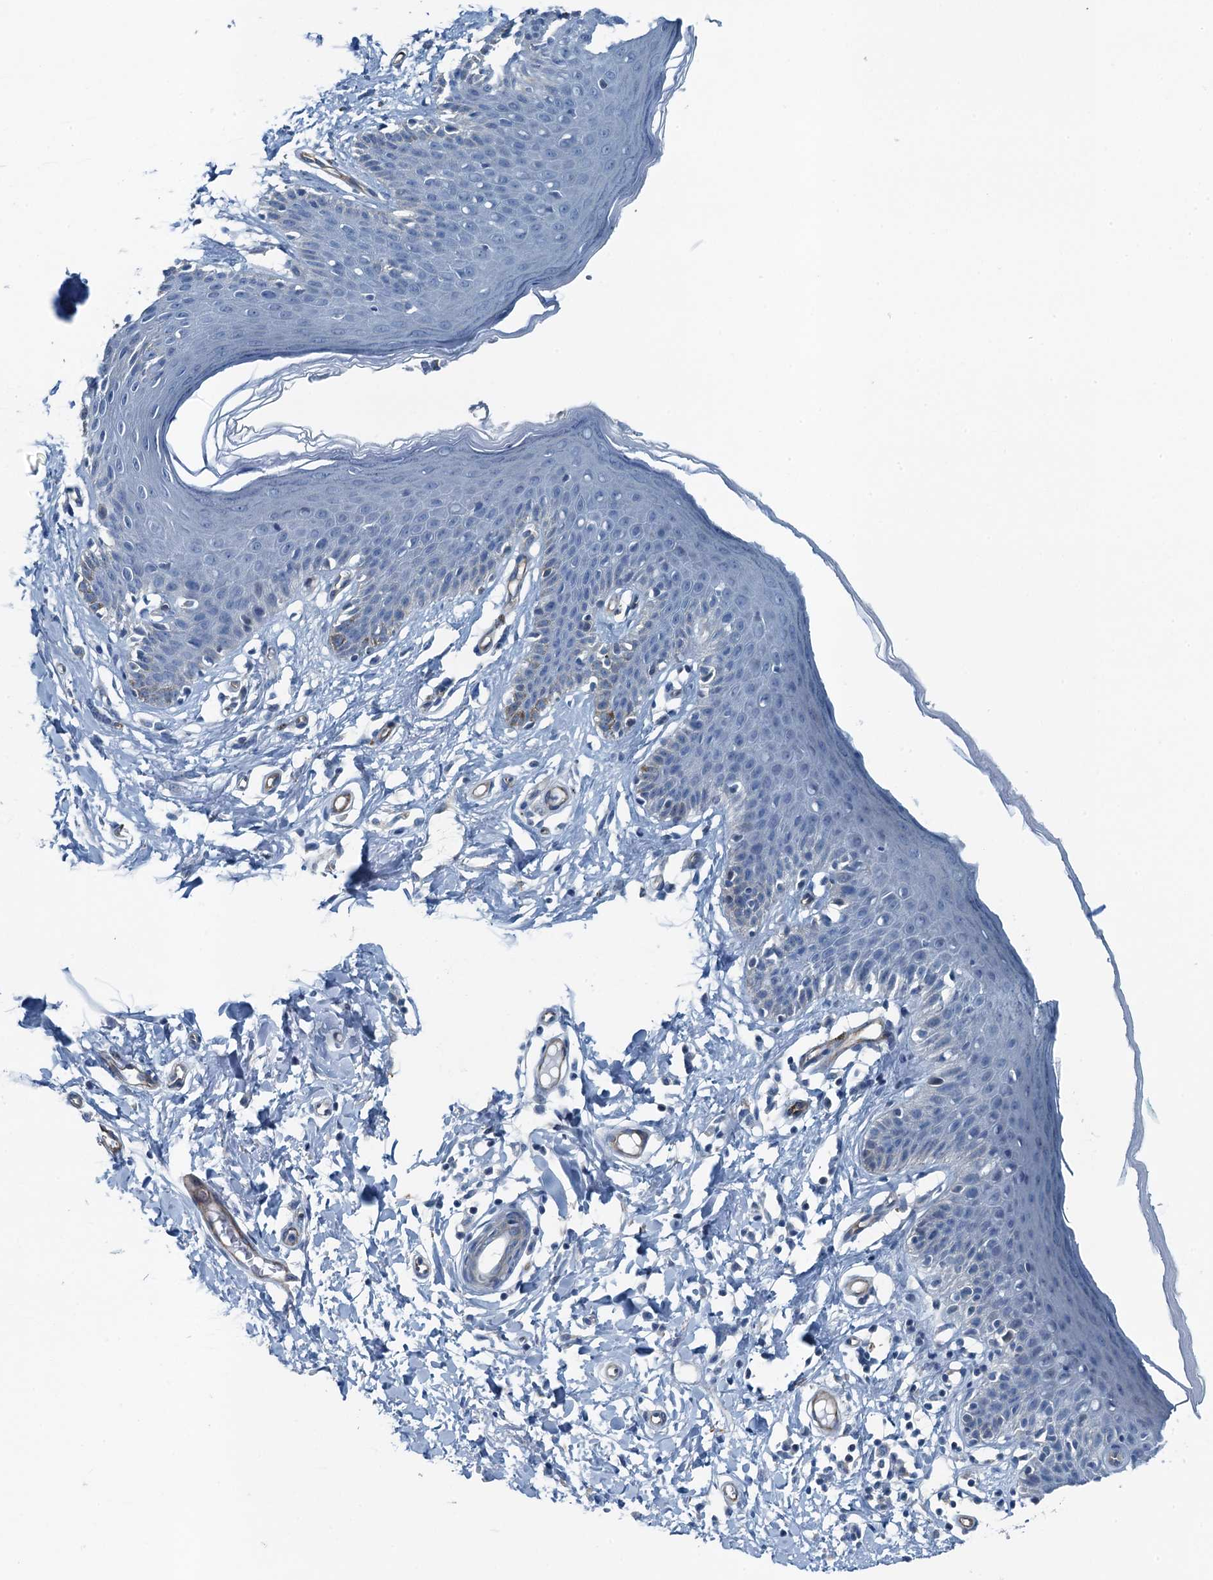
{"staining": {"intensity": "negative", "quantity": "none", "location": "none"}, "tissue": "skin", "cell_type": "Epidermal cells", "image_type": "normal", "snomed": [{"axis": "morphology", "description": "Normal tissue, NOS"}, {"axis": "topography", "description": "Vulva"}], "caption": "Skin was stained to show a protein in brown. There is no significant staining in epidermal cells. (DAB IHC, high magnification).", "gene": "GFOD2", "patient": {"sex": "female", "age": 66}}